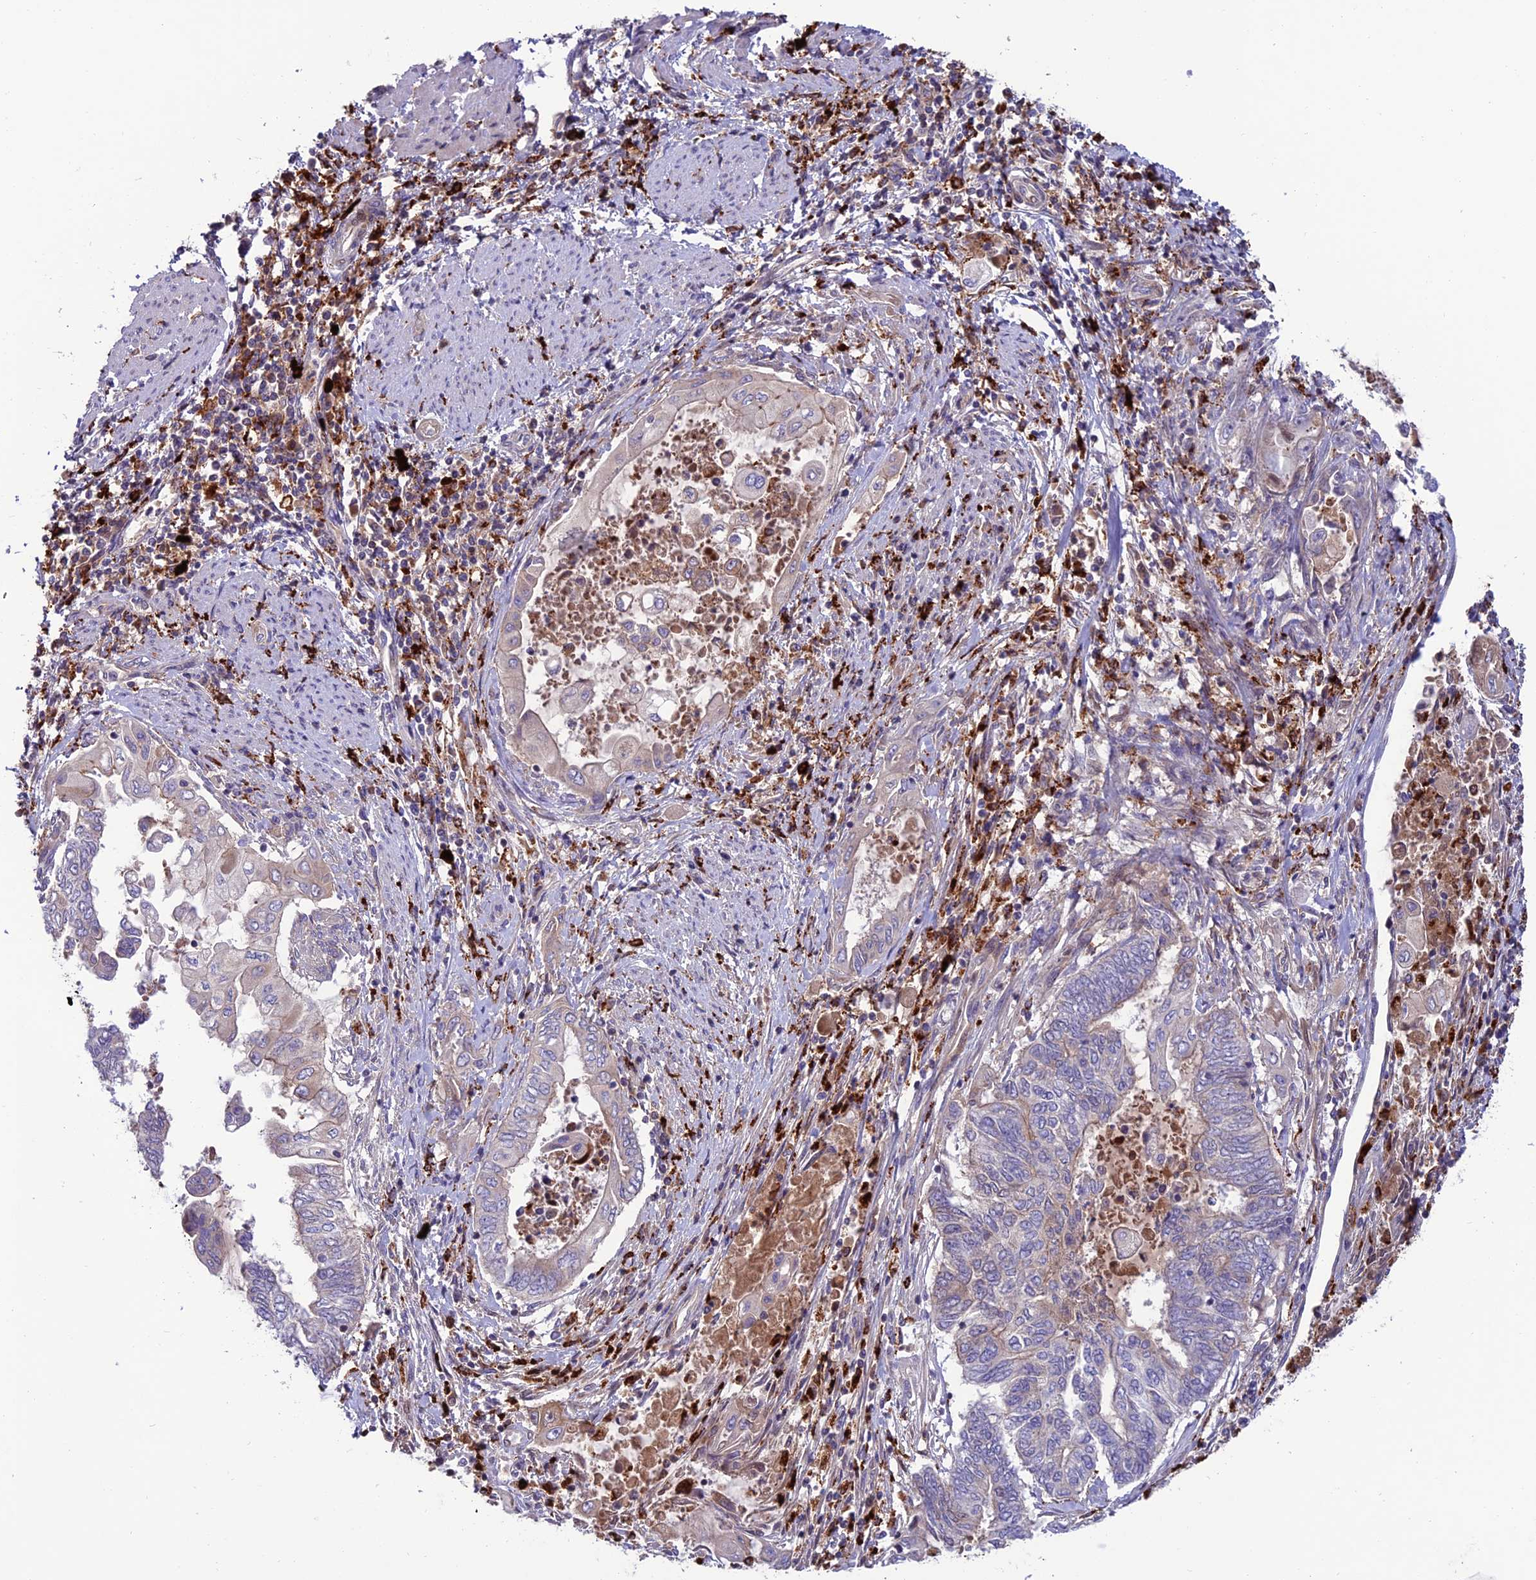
{"staining": {"intensity": "negative", "quantity": "none", "location": "none"}, "tissue": "endometrial cancer", "cell_type": "Tumor cells", "image_type": "cancer", "snomed": [{"axis": "morphology", "description": "Adenocarcinoma, NOS"}, {"axis": "topography", "description": "Uterus"}, {"axis": "topography", "description": "Endometrium"}], "caption": "An immunohistochemistry (IHC) image of endometrial cancer (adenocarcinoma) is shown. There is no staining in tumor cells of endometrial cancer (adenocarcinoma).", "gene": "ARHGEF18", "patient": {"sex": "female", "age": 70}}